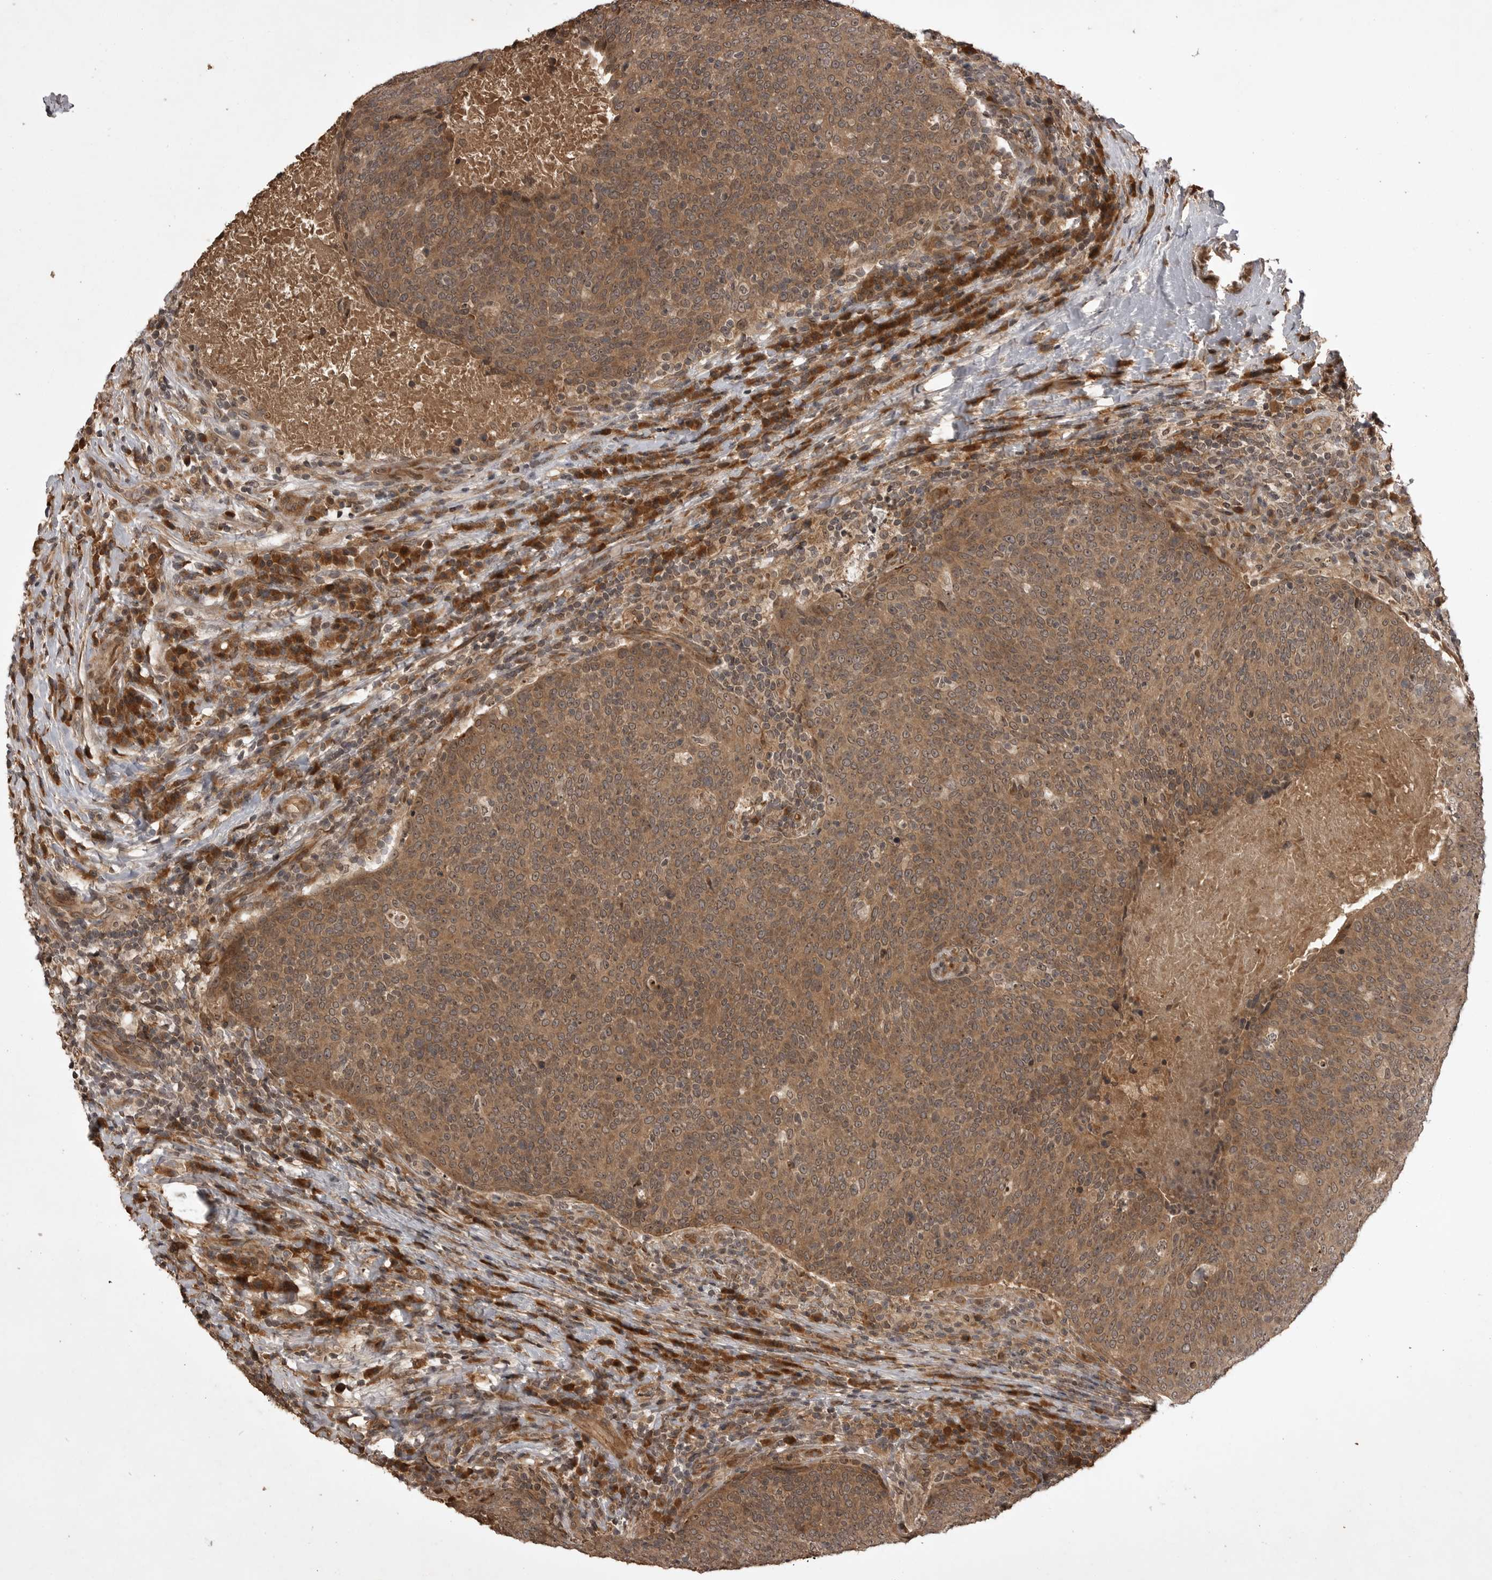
{"staining": {"intensity": "moderate", "quantity": ">75%", "location": "cytoplasmic/membranous,nuclear"}, "tissue": "head and neck cancer", "cell_type": "Tumor cells", "image_type": "cancer", "snomed": [{"axis": "morphology", "description": "Squamous cell carcinoma, NOS"}, {"axis": "morphology", "description": "Squamous cell carcinoma, metastatic, NOS"}, {"axis": "topography", "description": "Lymph node"}, {"axis": "topography", "description": "Head-Neck"}], "caption": "High-power microscopy captured an immunohistochemistry (IHC) photomicrograph of head and neck squamous cell carcinoma, revealing moderate cytoplasmic/membranous and nuclear expression in approximately >75% of tumor cells.", "gene": "AKAP7", "patient": {"sex": "male", "age": 62}}